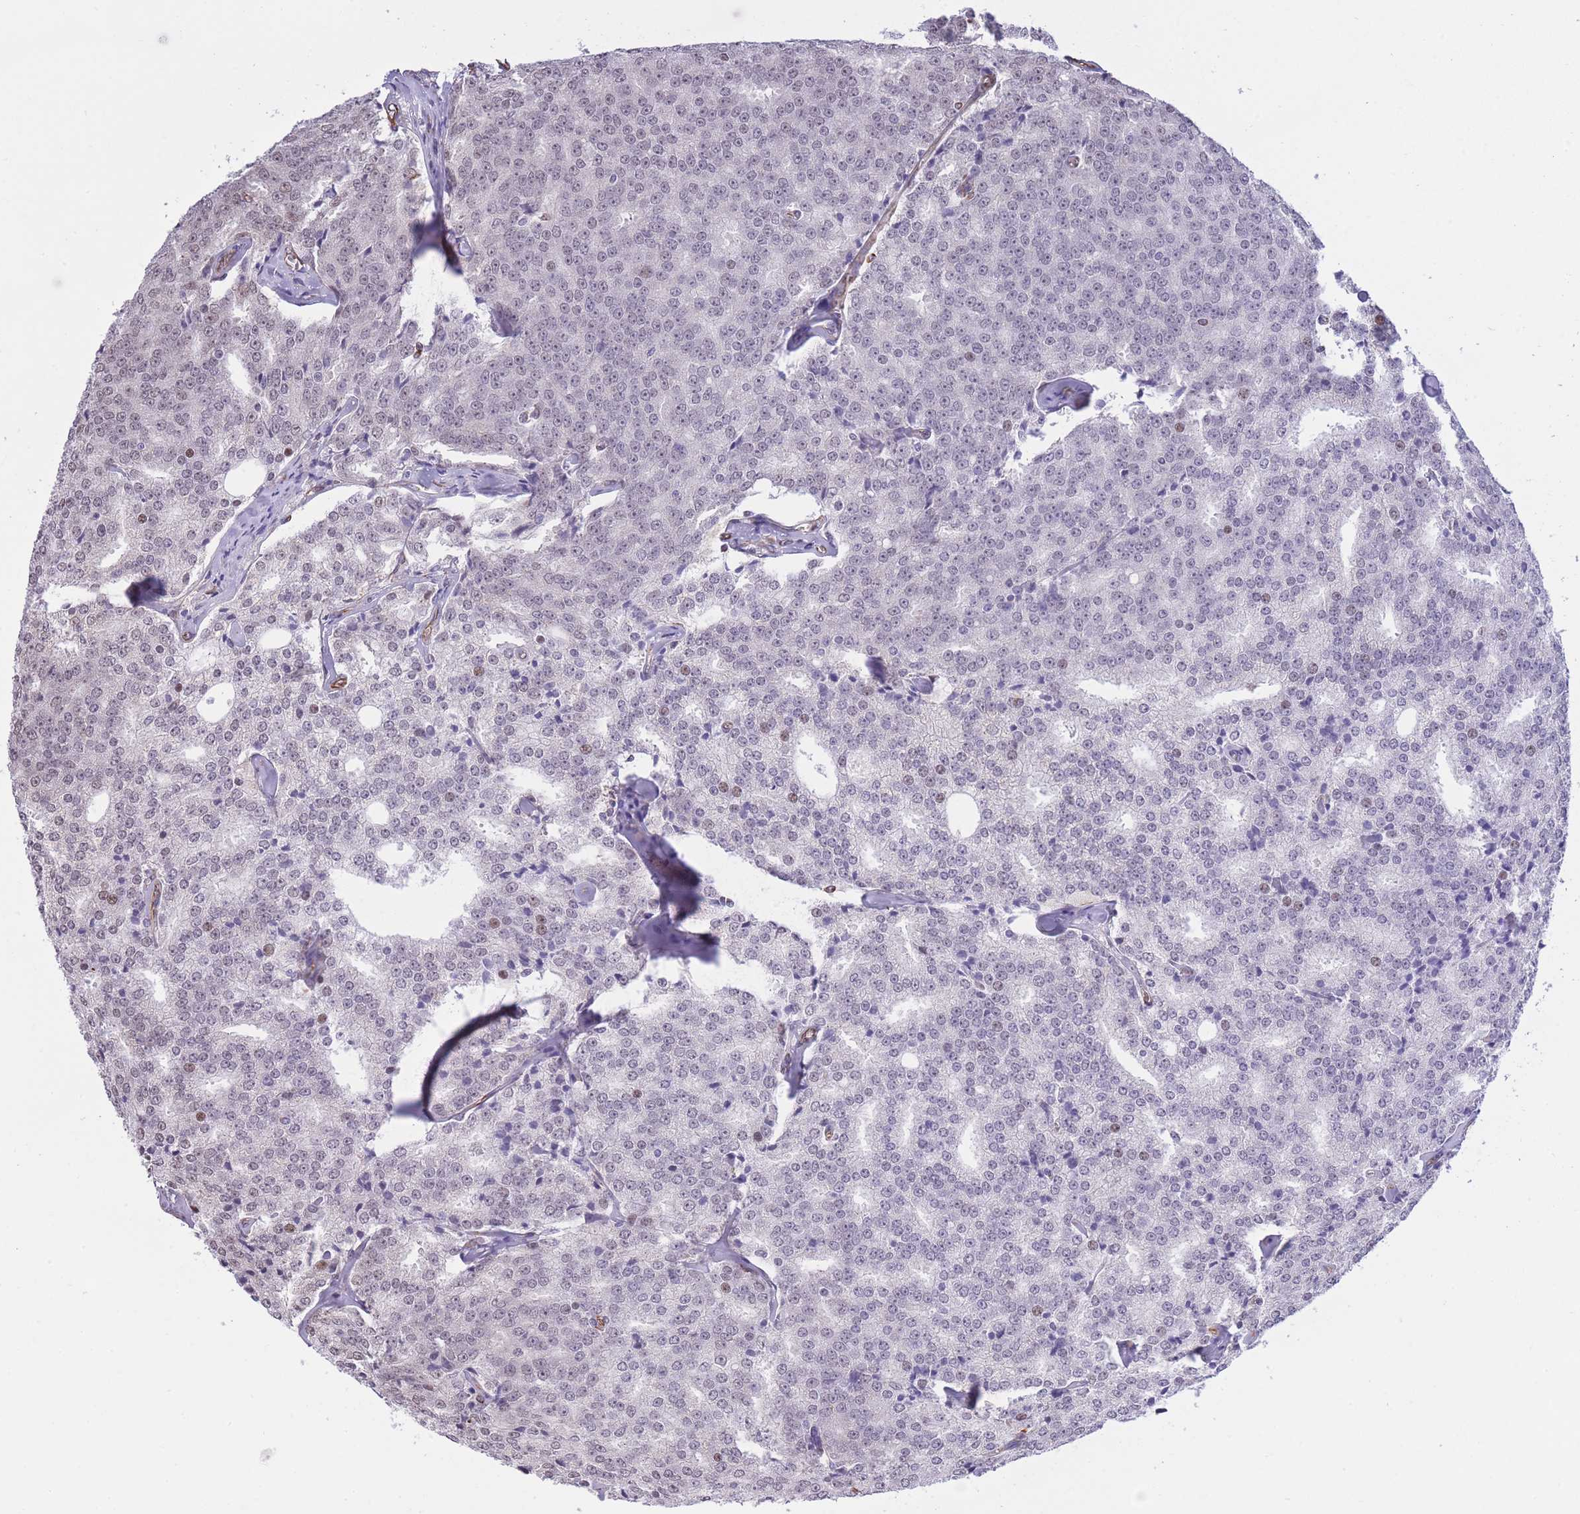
{"staining": {"intensity": "negative", "quantity": "none", "location": "none"}, "tissue": "prostate cancer", "cell_type": "Tumor cells", "image_type": "cancer", "snomed": [{"axis": "morphology", "description": "Adenocarcinoma, Low grade"}, {"axis": "topography", "description": "Prostate"}], "caption": "Immunohistochemistry image of neoplastic tissue: prostate cancer stained with DAB exhibits no significant protein staining in tumor cells.", "gene": "PSG8", "patient": {"sex": "male", "age": 60}}